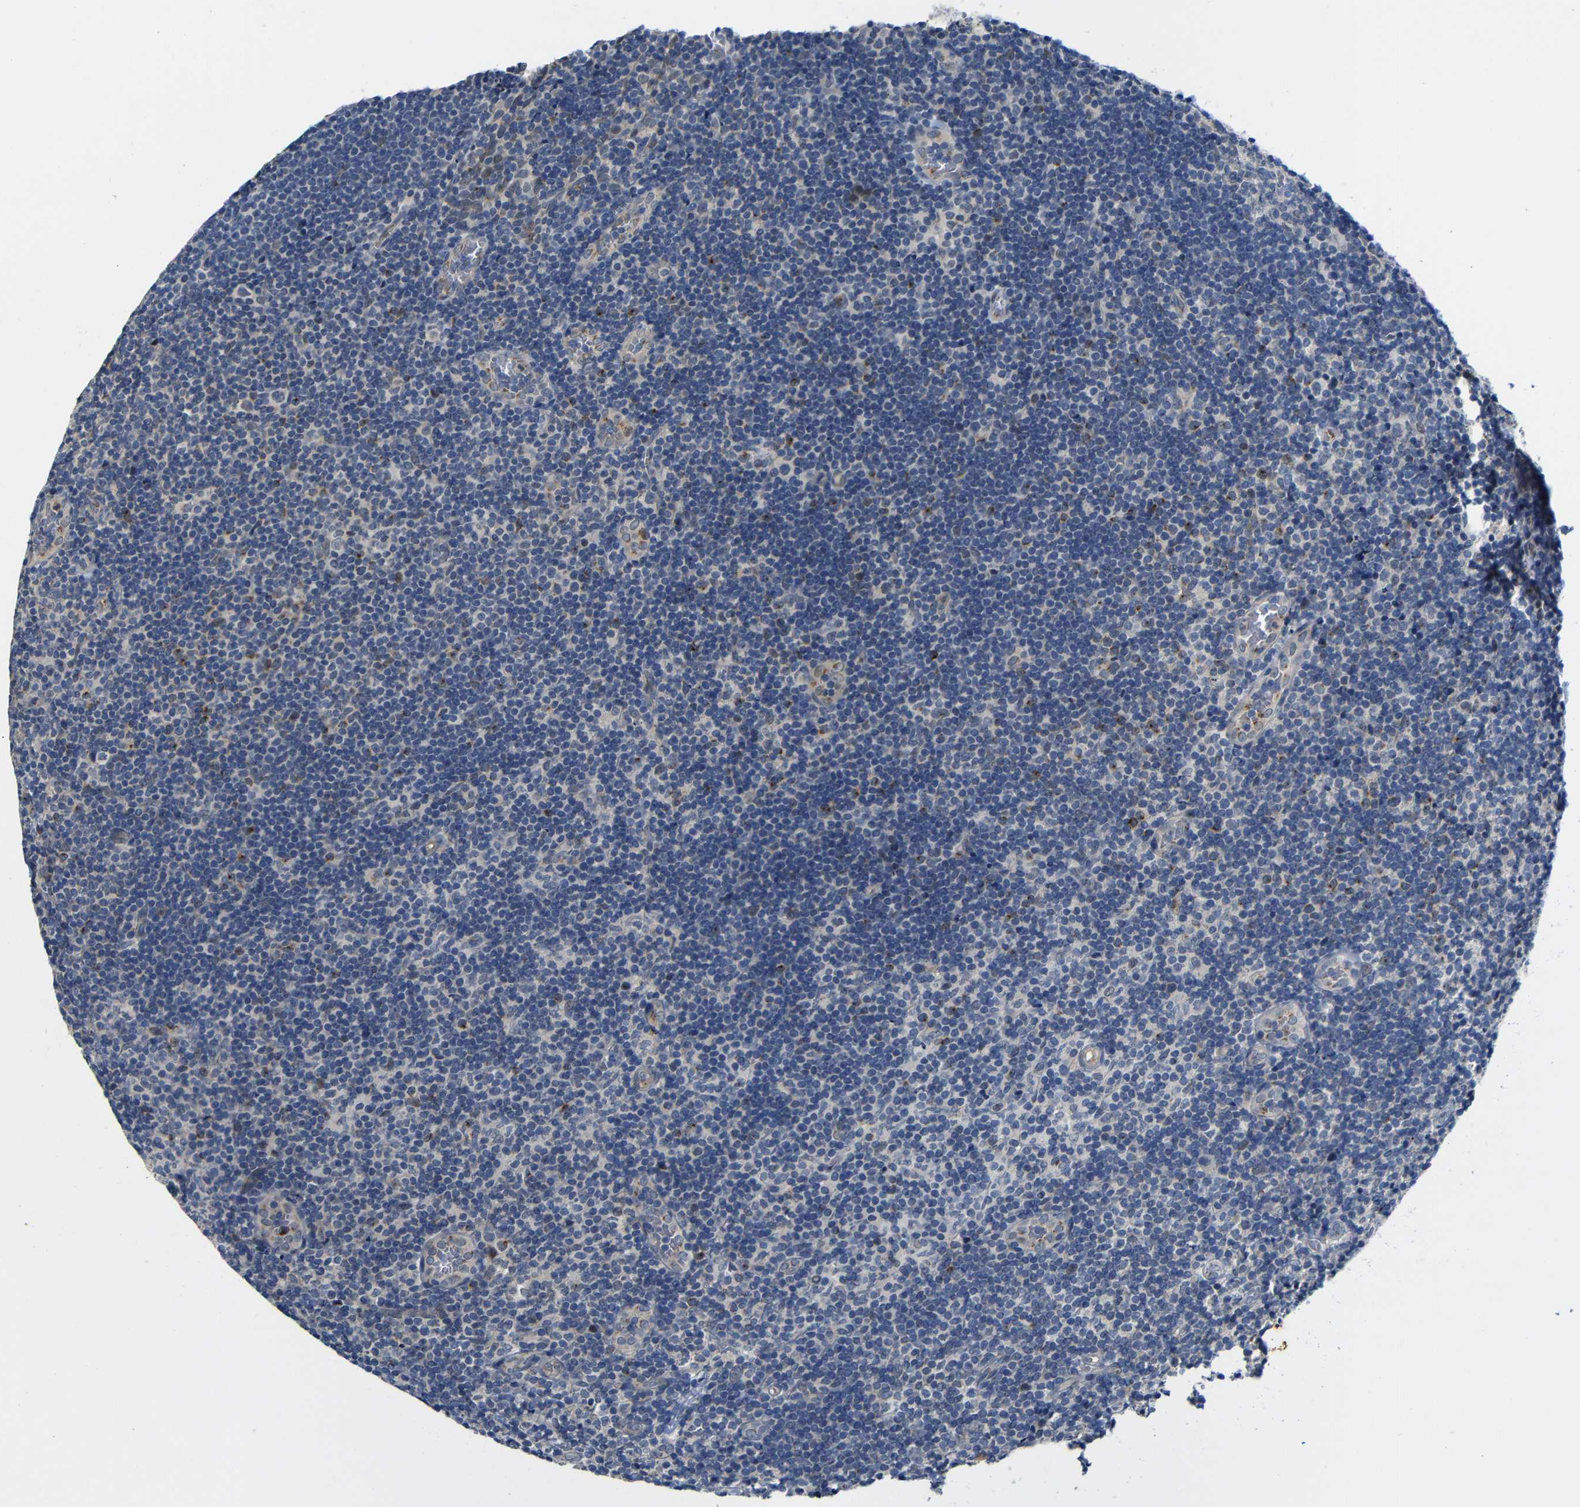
{"staining": {"intensity": "negative", "quantity": "none", "location": "none"}, "tissue": "tonsil", "cell_type": "Germinal center cells", "image_type": "normal", "snomed": [{"axis": "morphology", "description": "Normal tissue, NOS"}, {"axis": "topography", "description": "Tonsil"}], "caption": "High power microscopy histopathology image of an IHC photomicrograph of normal tonsil, revealing no significant expression in germinal center cells. The staining was performed using DAB to visualize the protein expression in brown, while the nuclei were stained in blue with hematoxylin (Magnification: 20x).", "gene": "FURIN", "patient": {"sex": "male", "age": 37}}